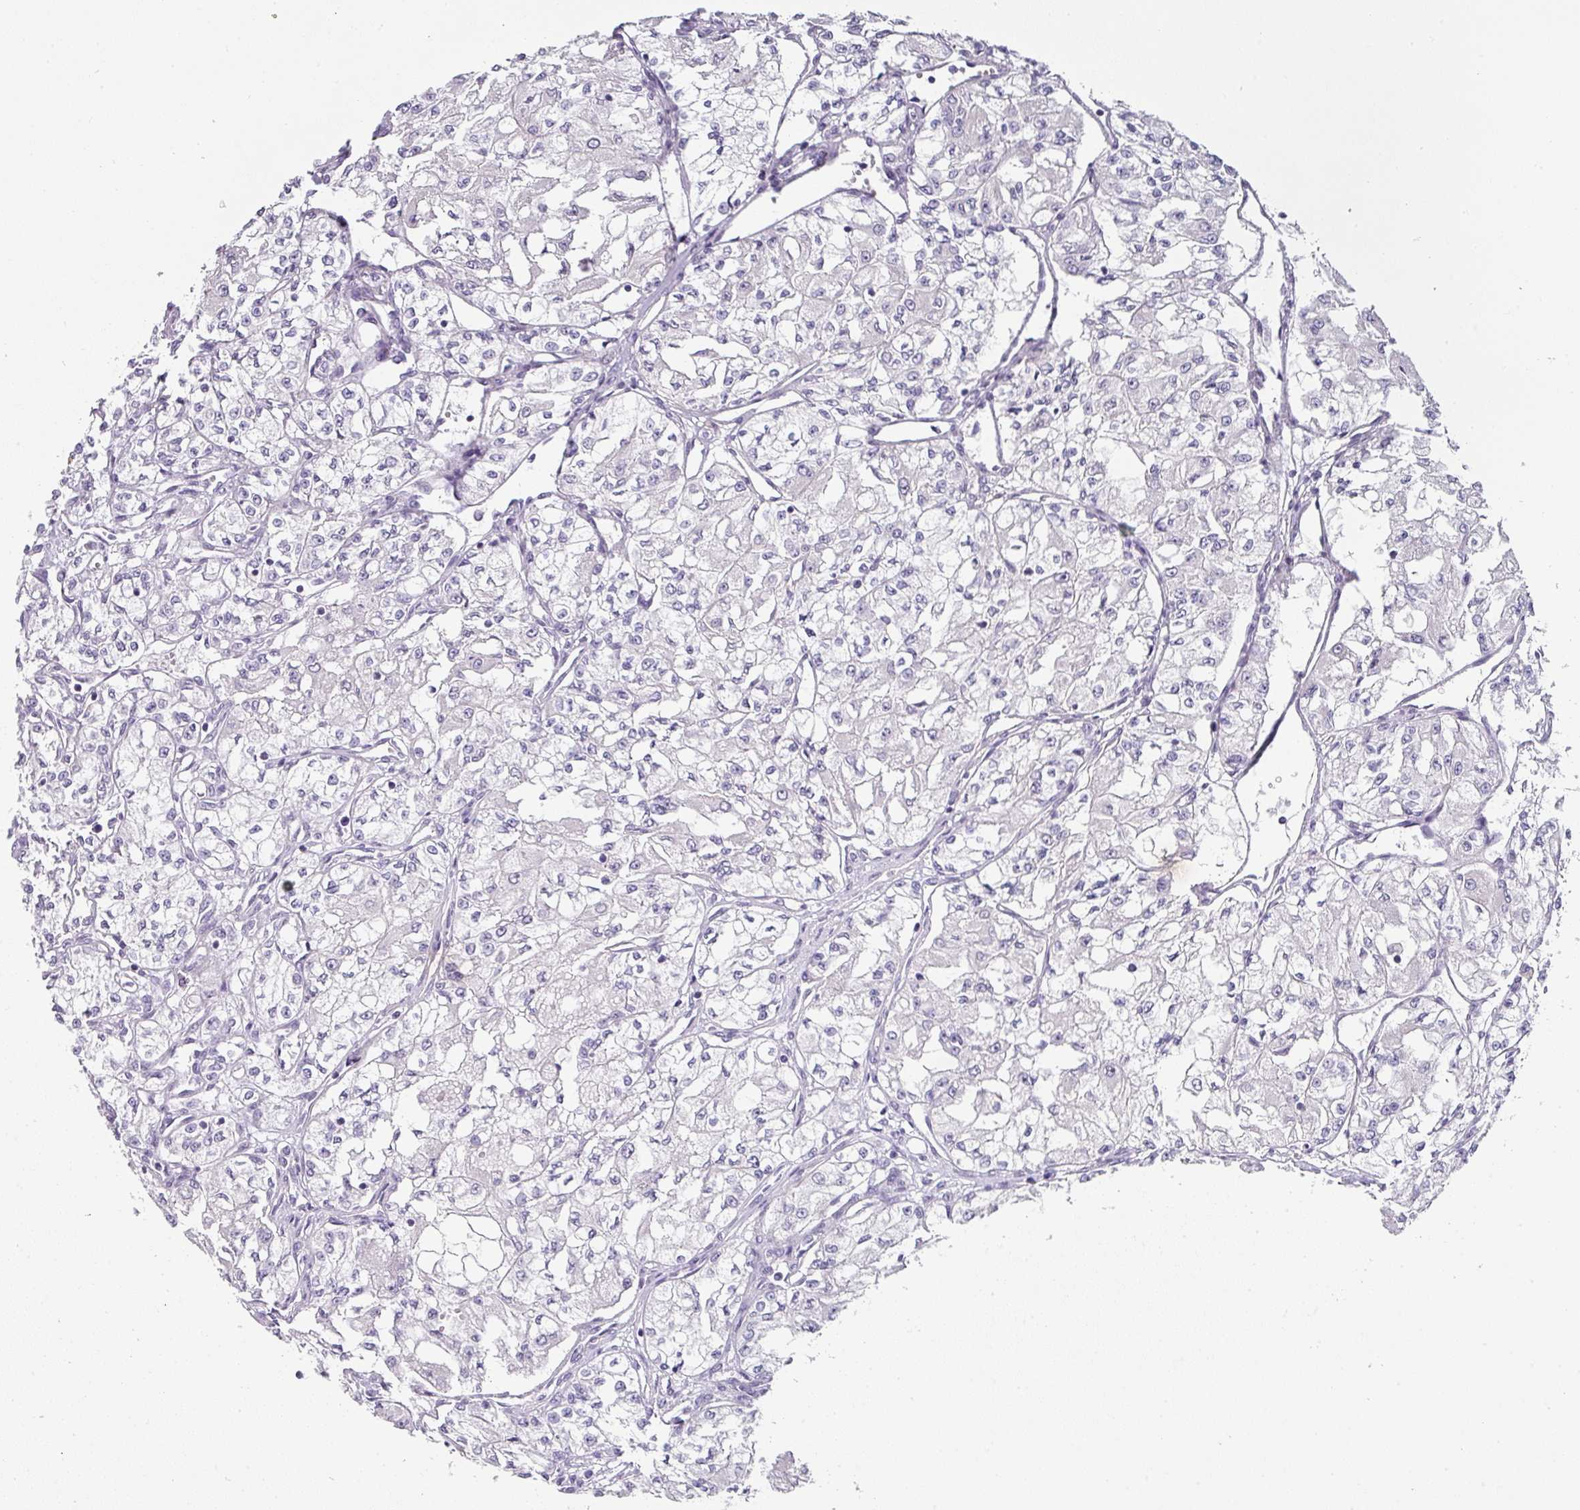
{"staining": {"intensity": "negative", "quantity": "none", "location": "none"}, "tissue": "renal cancer", "cell_type": "Tumor cells", "image_type": "cancer", "snomed": [{"axis": "morphology", "description": "Adenocarcinoma, NOS"}, {"axis": "topography", "description": "Kidney"}], "caption": "Immunohistochemistry of renal cancer (adenocarcinoma) exhibits no staining in tumor cells.", "gene": "BTLA", "patient": {"sex": "male", "age": 59}}